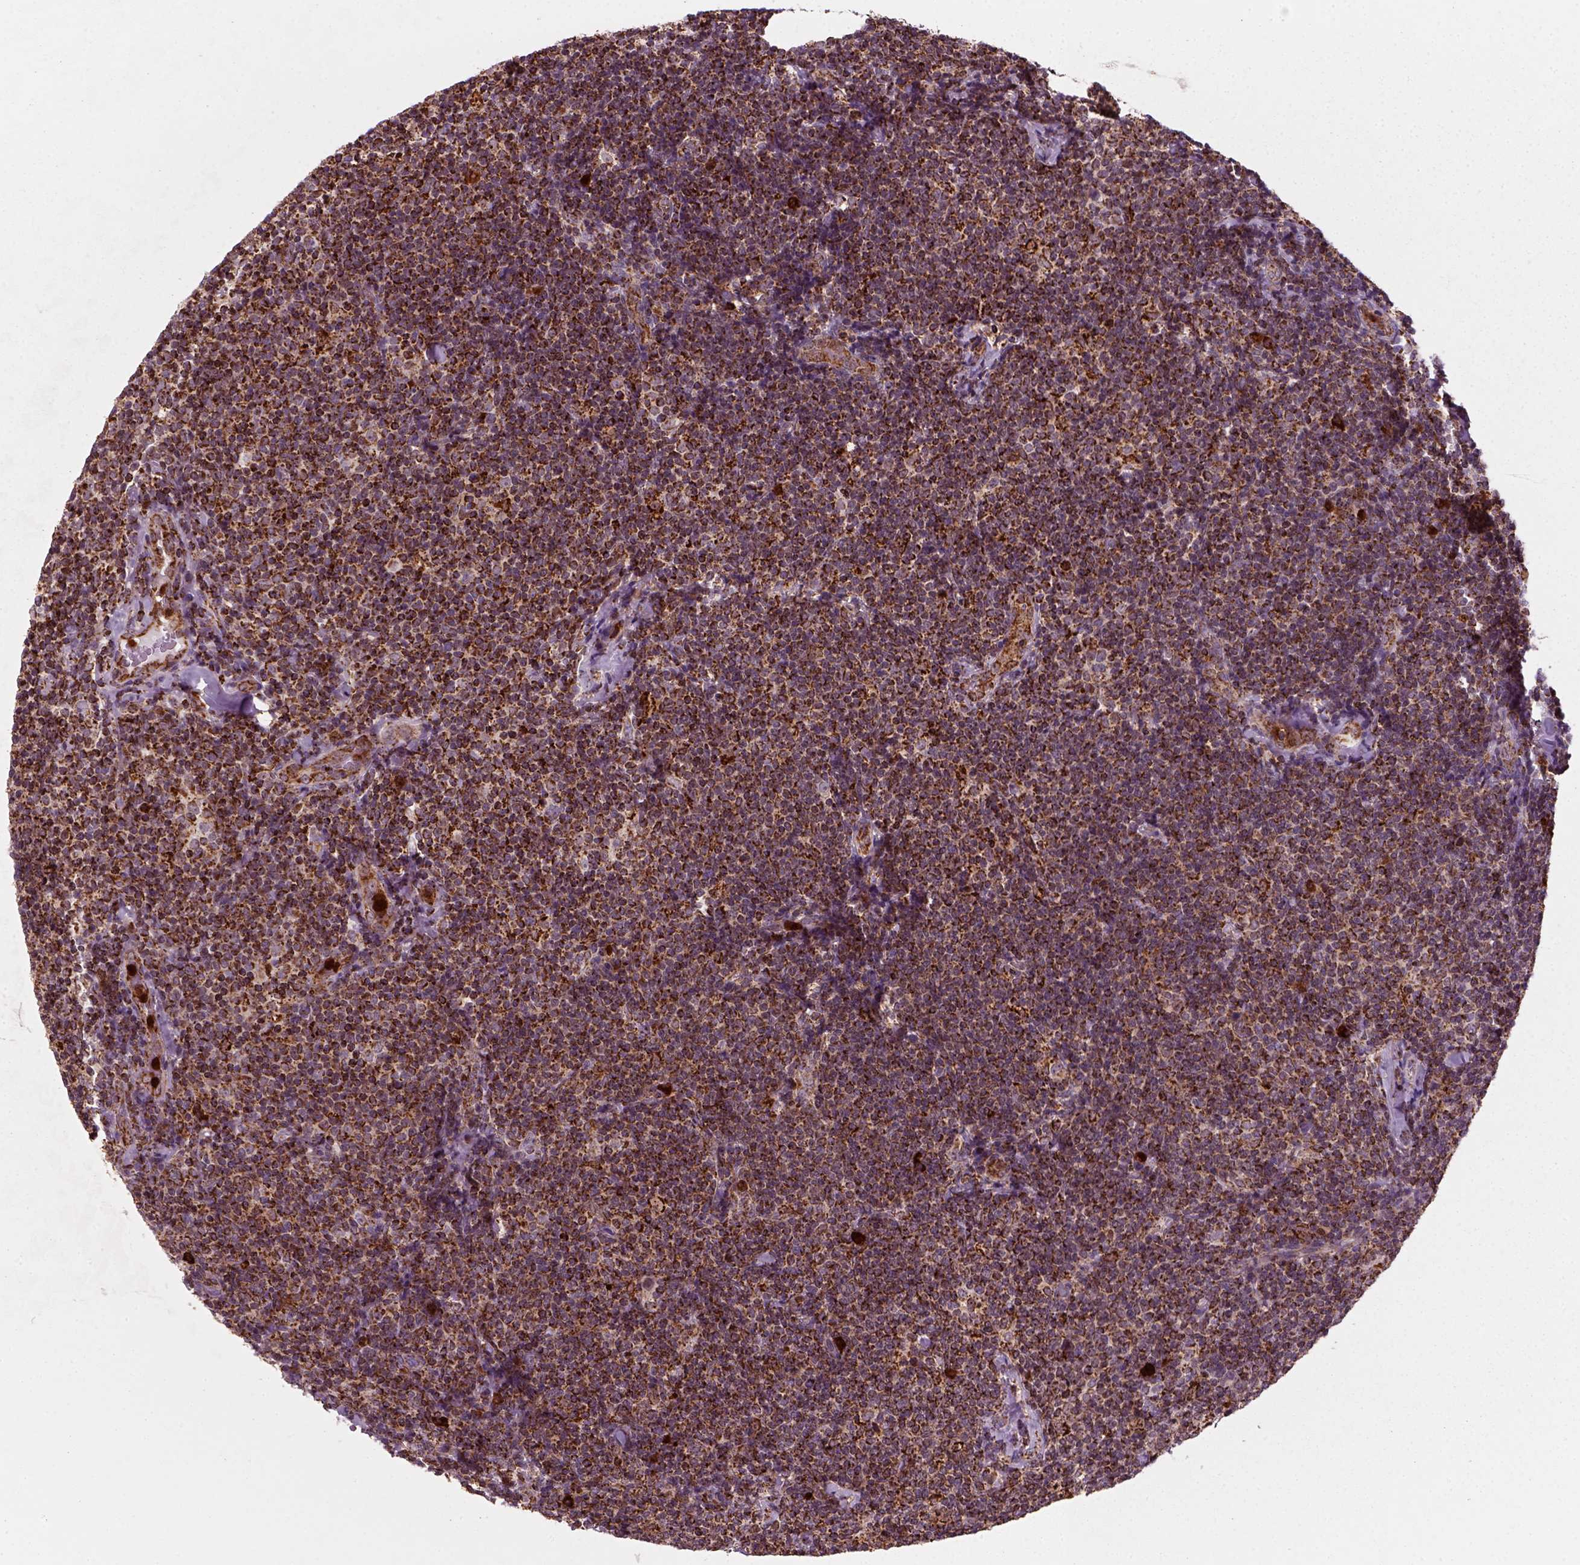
{"staining": {"intensity": "strong", "quantity": ">75%", "location": "cytoplasmic/membranous"}, "tissue": "lymphoma", "cell_type": "Tumor cells", "image_type": "cancer", "snomed": [{"axis": "morphology", "description": "Malignant lymphoma, non-Hodgkin's type, Low grade"}, {"axis": "topography", "description": "Lymph node"}], "caption": "Immunohistochemistry (IHC) of low-grade malignant lymphoma, non-Hodgkin's type exhibits high levels of strong cytoplasmic/membranous expression in about >75% of tumor cells.", "gene": "NUDT16L1", "patient": {"sex": "female", "age": 56}}